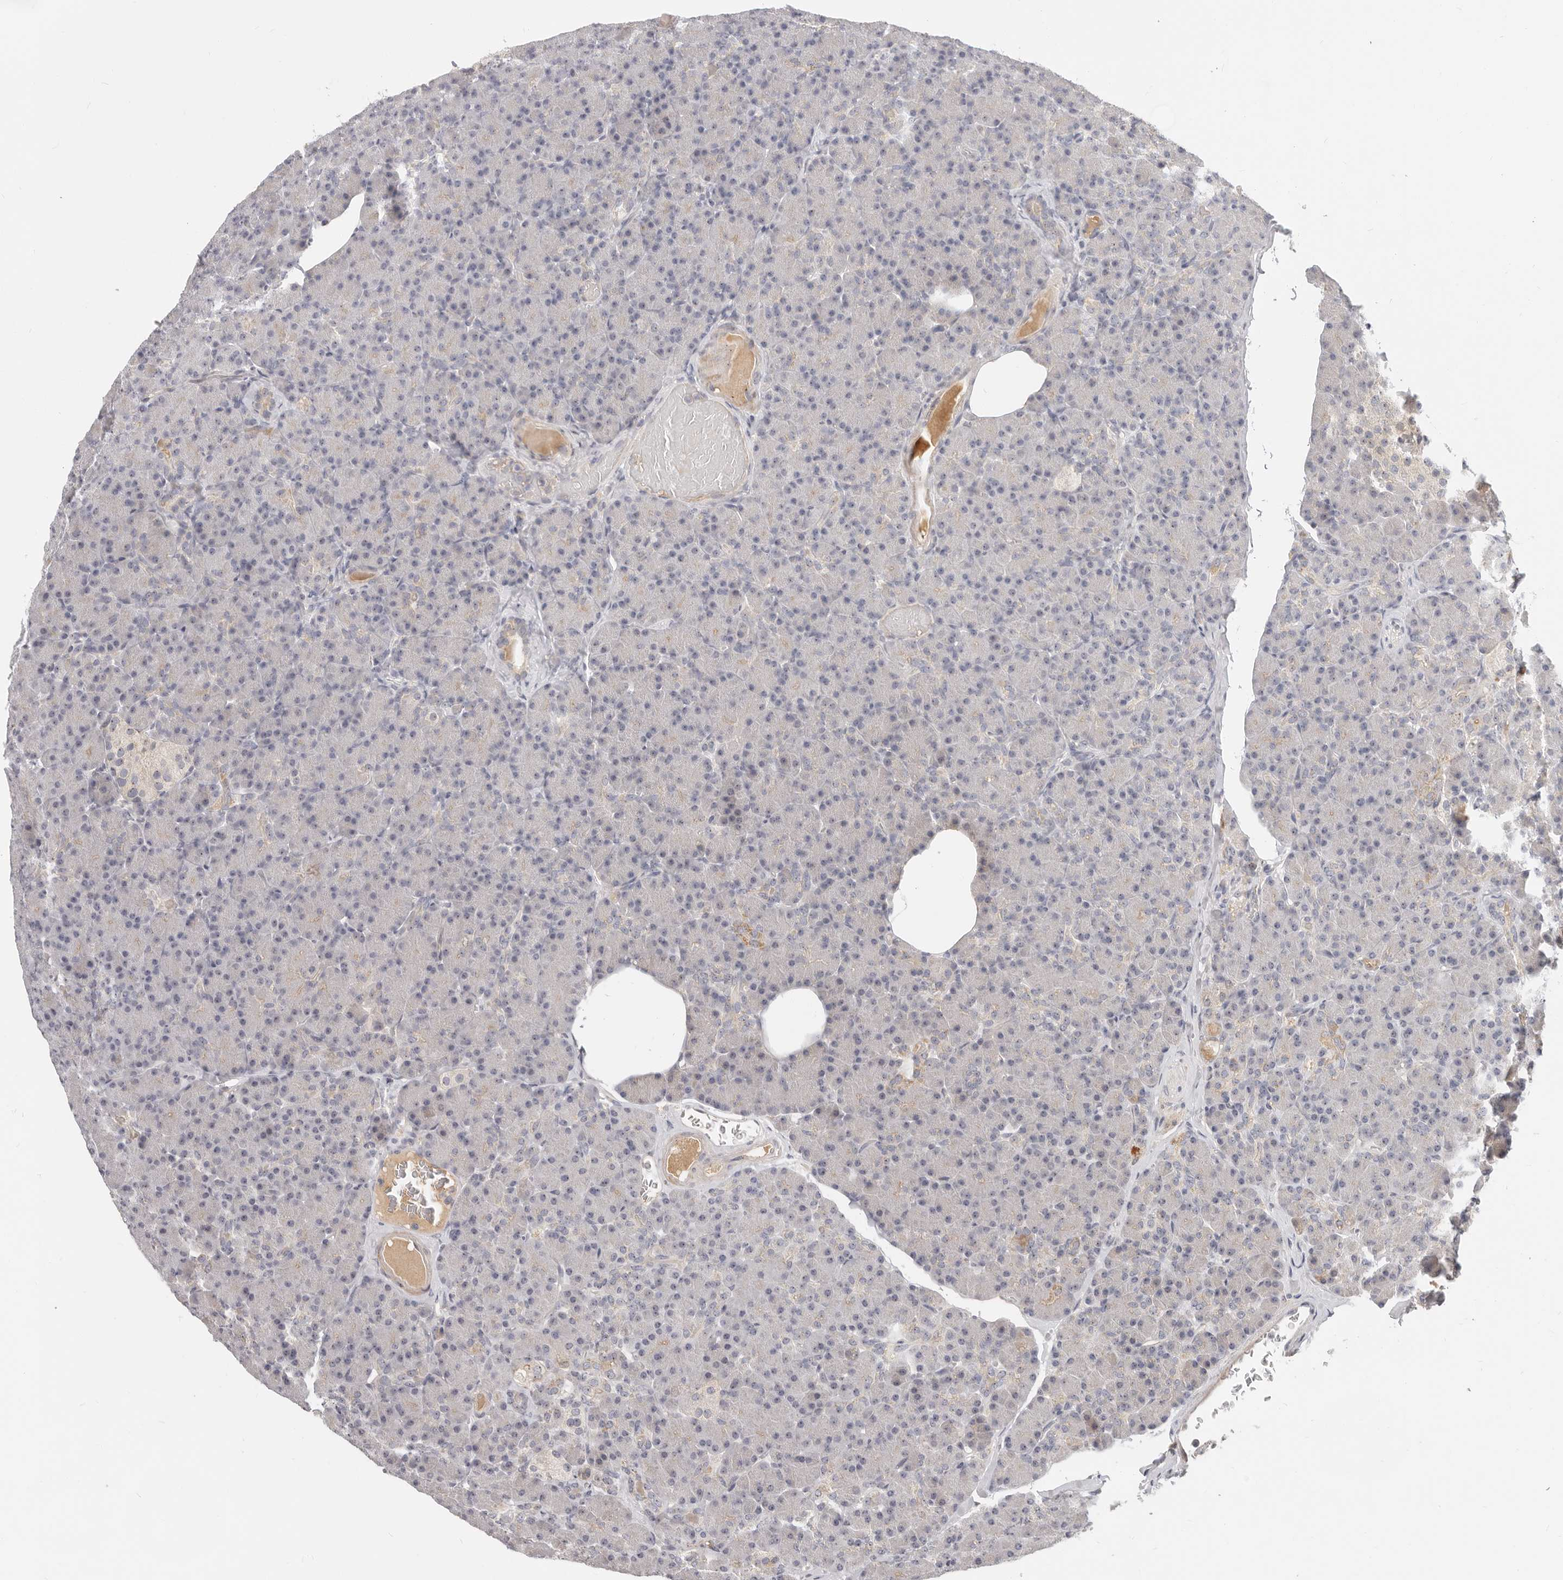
{"staining": {"intensity": "moderate", "quantity": "<25%", "location": "cytoplasmic/membranous"}, "tissue": "pancreas", "cell_type": "Exocrine glandular cells", "image_type": "normal", "snomed": [{"axis": "morphology", "description": "Normal tissue, NOS"}, {"axis": "topography", "description": "Pancreas"}], "caption": "High-magnification brightfield microscopy of unremarkable pancreas stained with DAB (brown) and counterstained with hematoxylin (blue). exocrine glandular cells exhibit moderate cytoplasmic/membranous positivity is identified in about<25% of cells.", "gene": "MICALL2", "patient": {"sex": "female", "age": 43}}